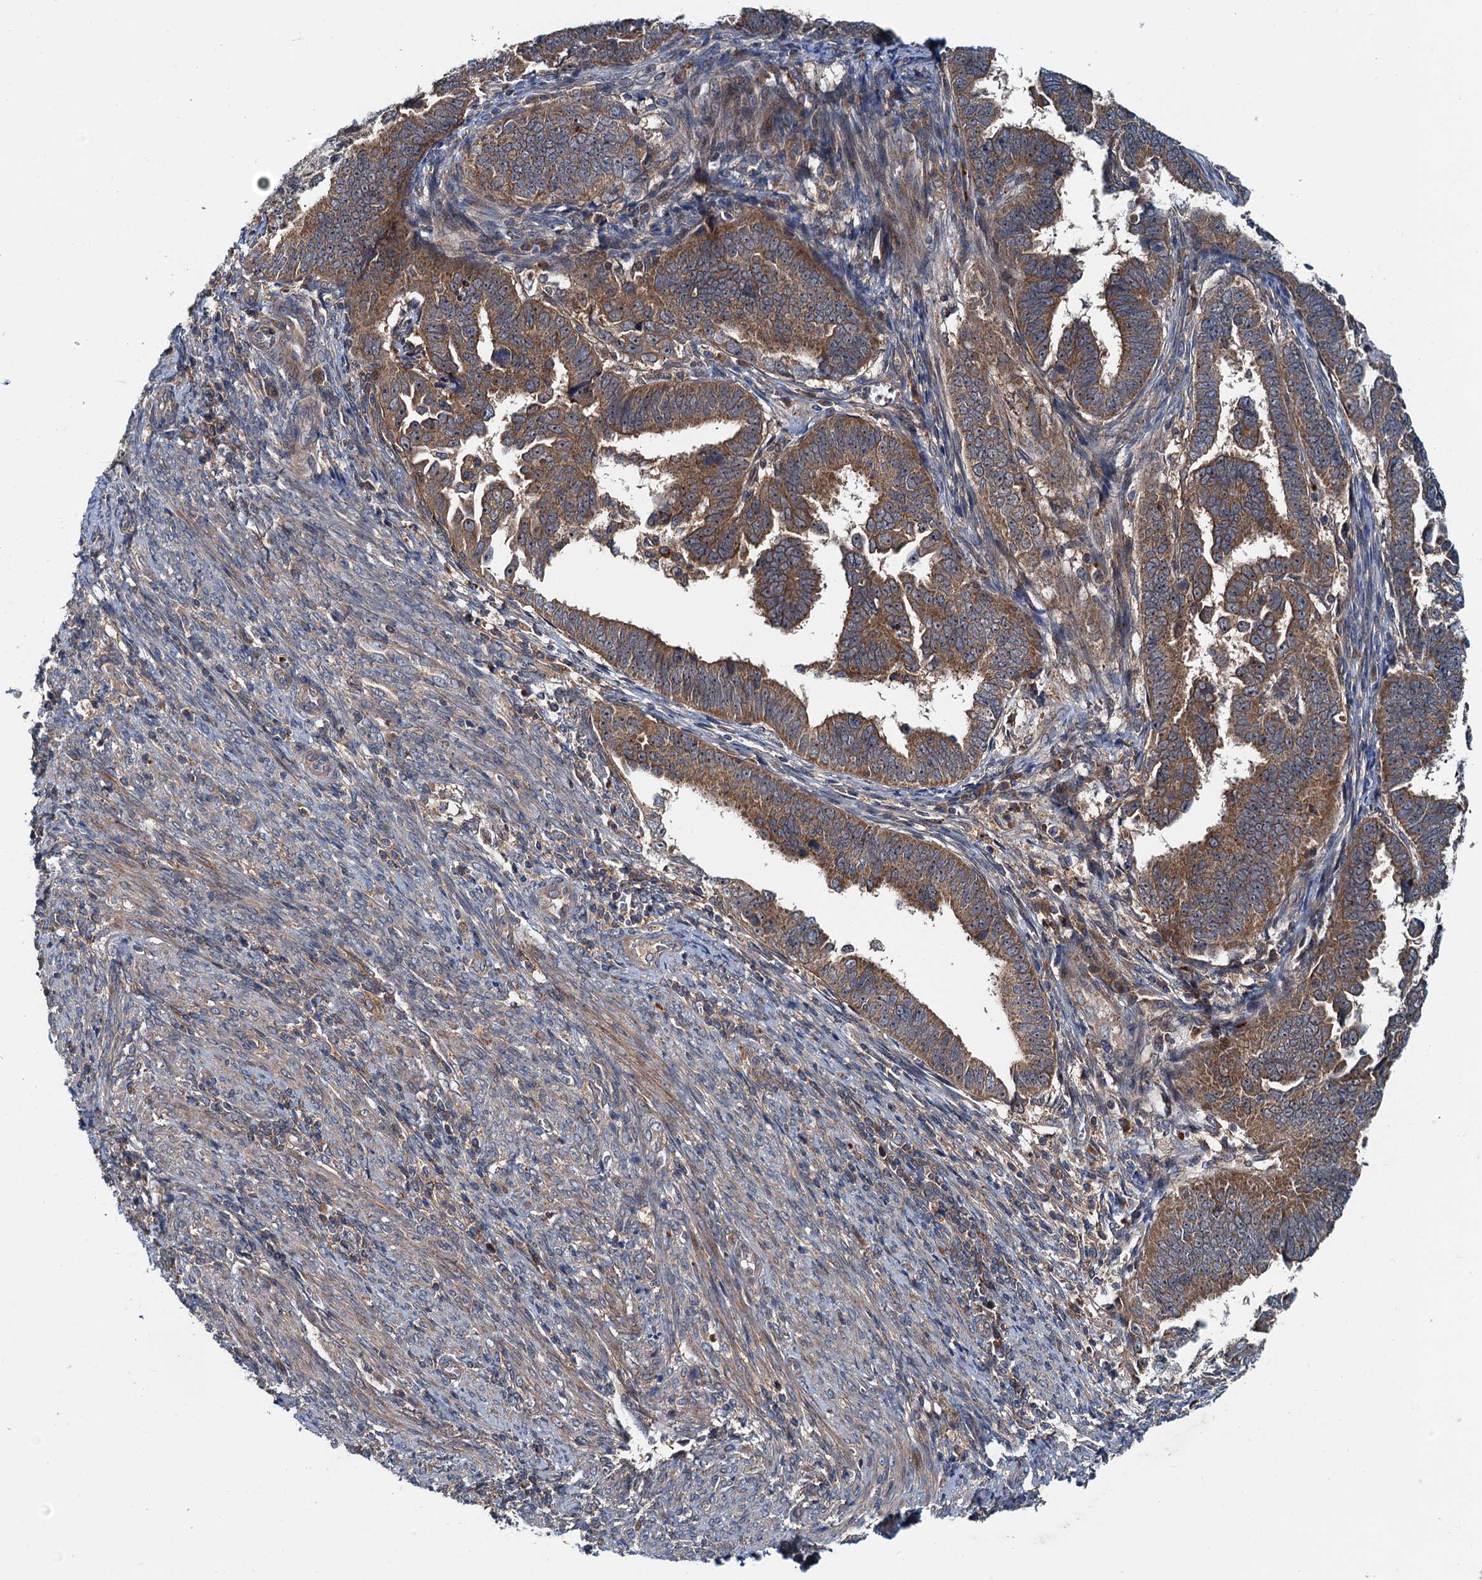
{"staining": {"intensity": "moderate", "quantity": ">75%", "location": "cytoplasmic/membranous"}, "tissue": "endometrial cancer", "cell_type": "Tumor cells", "image_type": "cancer", "snomed": [{"axis": "morphology", "description": "Adenocarcinoma, NOS"}, {"axis": "topography", "description": "Endometrium"}], "caption": "Brown immunohistochemical staining in adenocarcinoma (endometrial) shows moderate cytoplasmic/membranous staining in about >75% of tumor cells.", "gene": "EFL1", "patient": {"sex": "female", "age": 75}}